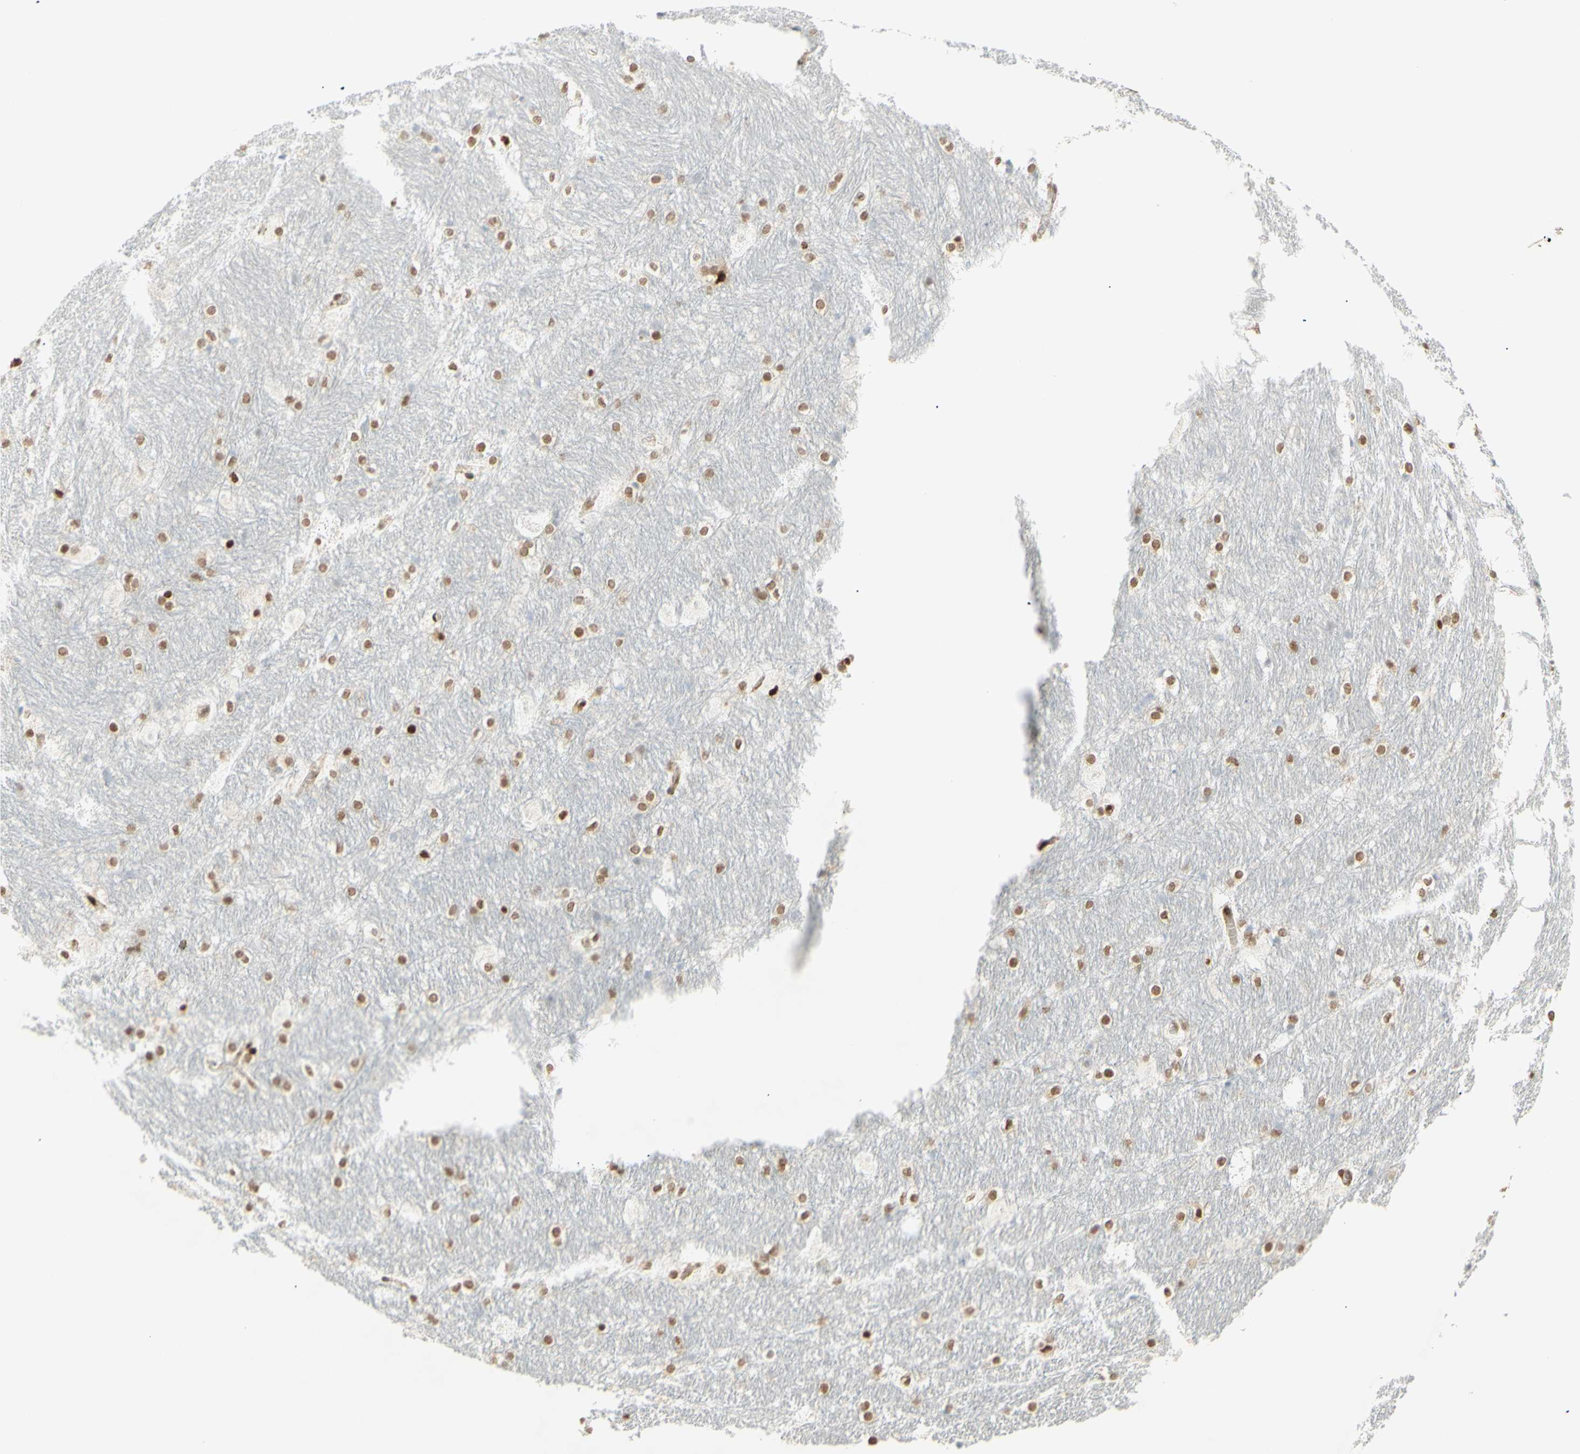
{"staining": {"intensity": "moderate", "quantity": "25%-75%", "location": "nuclear"}, "tissue": "hippocampus", "cell_type": "Glial cells", "image_type": "normal", "snomed": [{"axis": "morphology", "description": "Normal tissue, NOS"}, {"axis": "topography", "description": "Hippocampus"}], "caption": "Moderate nuclear expression for a protein is present in approximately 25%-75% of glial cells of benign hippocampus using immunohistochemistry.", "gene": "ZMYM6", "patient": {"sex": "female", "age": 19}}